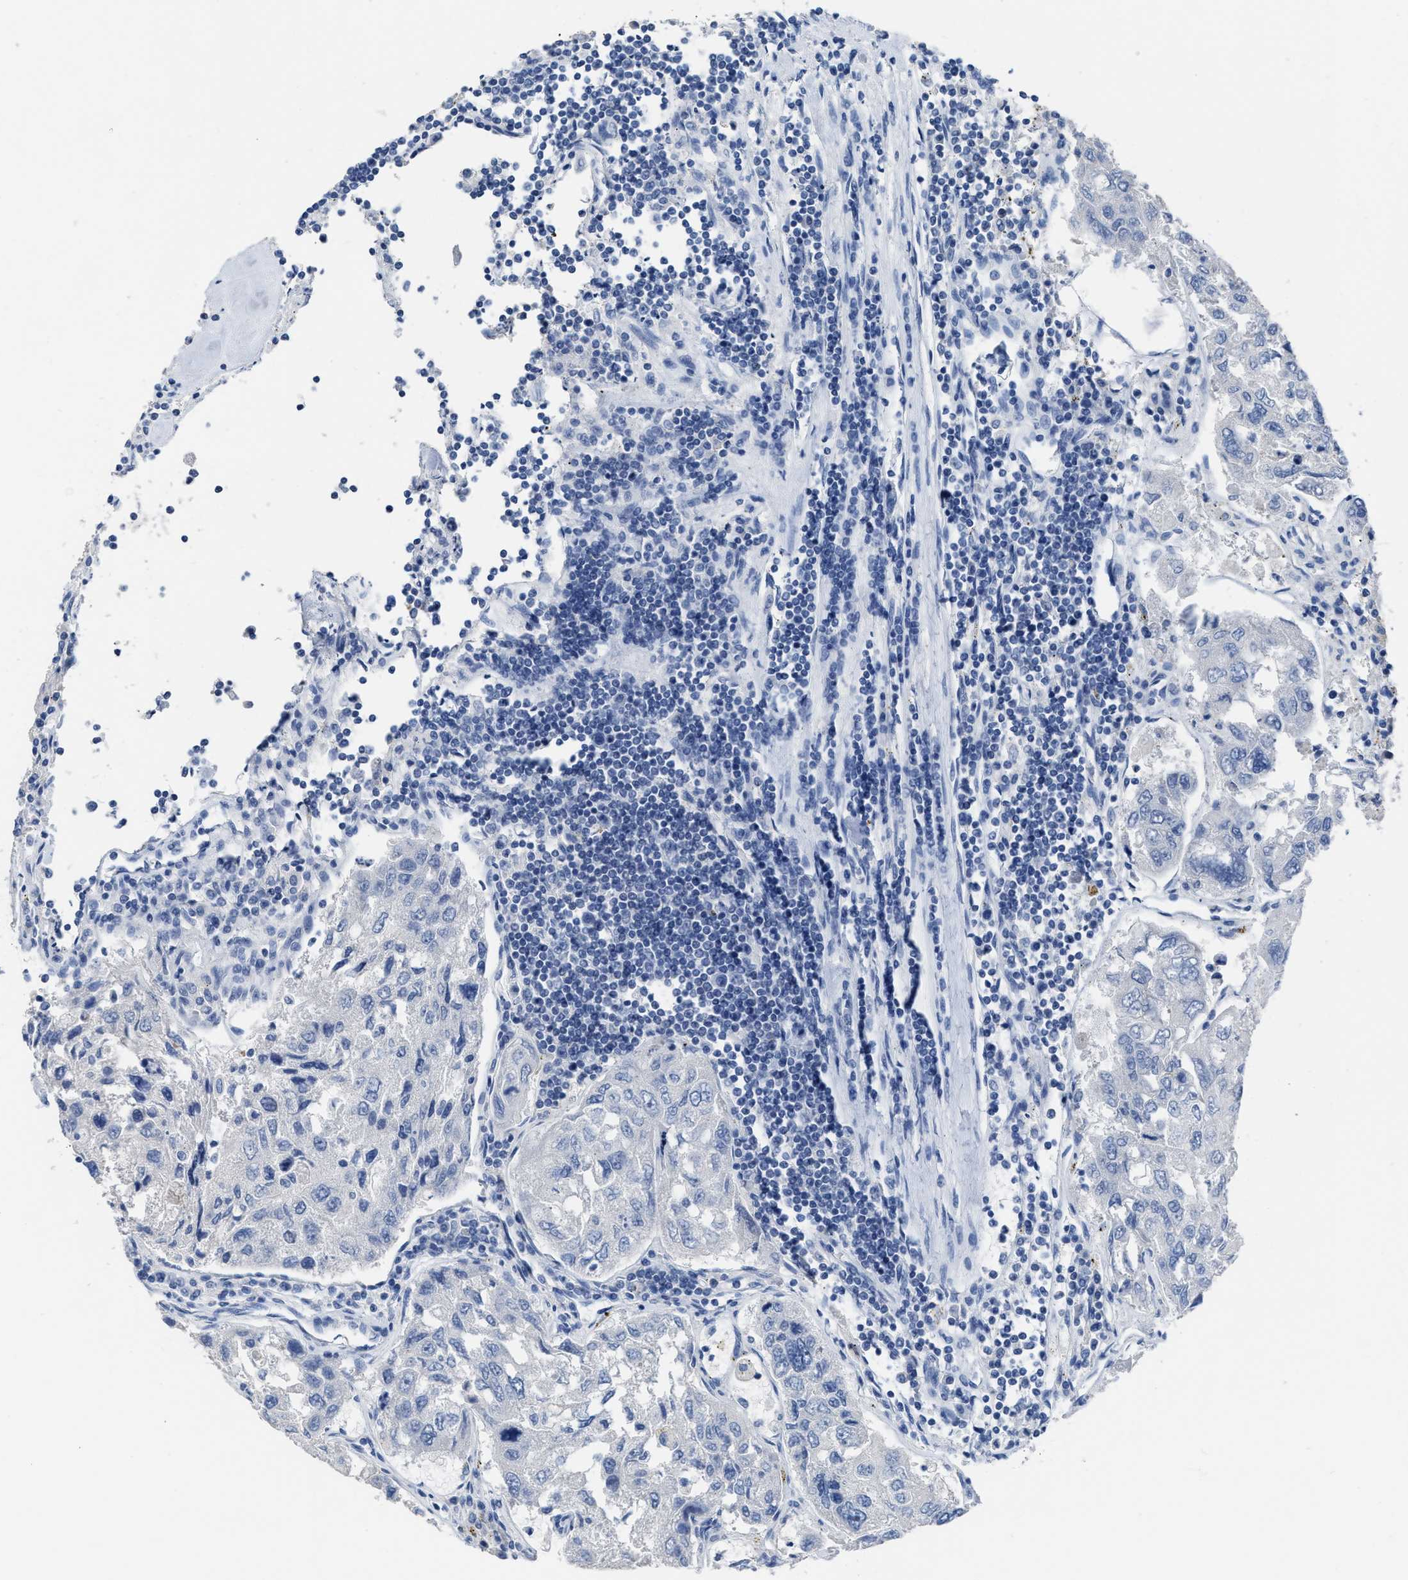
{"staining": {"intensity": "negative", "quantity": "none", "location": "none"}, "tissue": "urothelial cancer", "cell_type": "Tumor cells", "image_type": "cancer", "snomed": [{"axis": "morphology", "description": "Urothelial carcinoma, High grade"}, {"axis": "topography", "description": "Lymph node"}, {"axis": "topography", "description": "Urinary bladder"}], "caption": "Image shows no significant protein staining in tumor cells of high-grade urothelial carcinoma. The staining was performed using DAB (3,3'-diaminobenzidine) to visualize the protein expression in brown, while the nuclei were stained in blue with hematoxylin (Magnification: 20x).", "gene": "CEACAM5", "patient": {"sex": "male", "age": 51}}